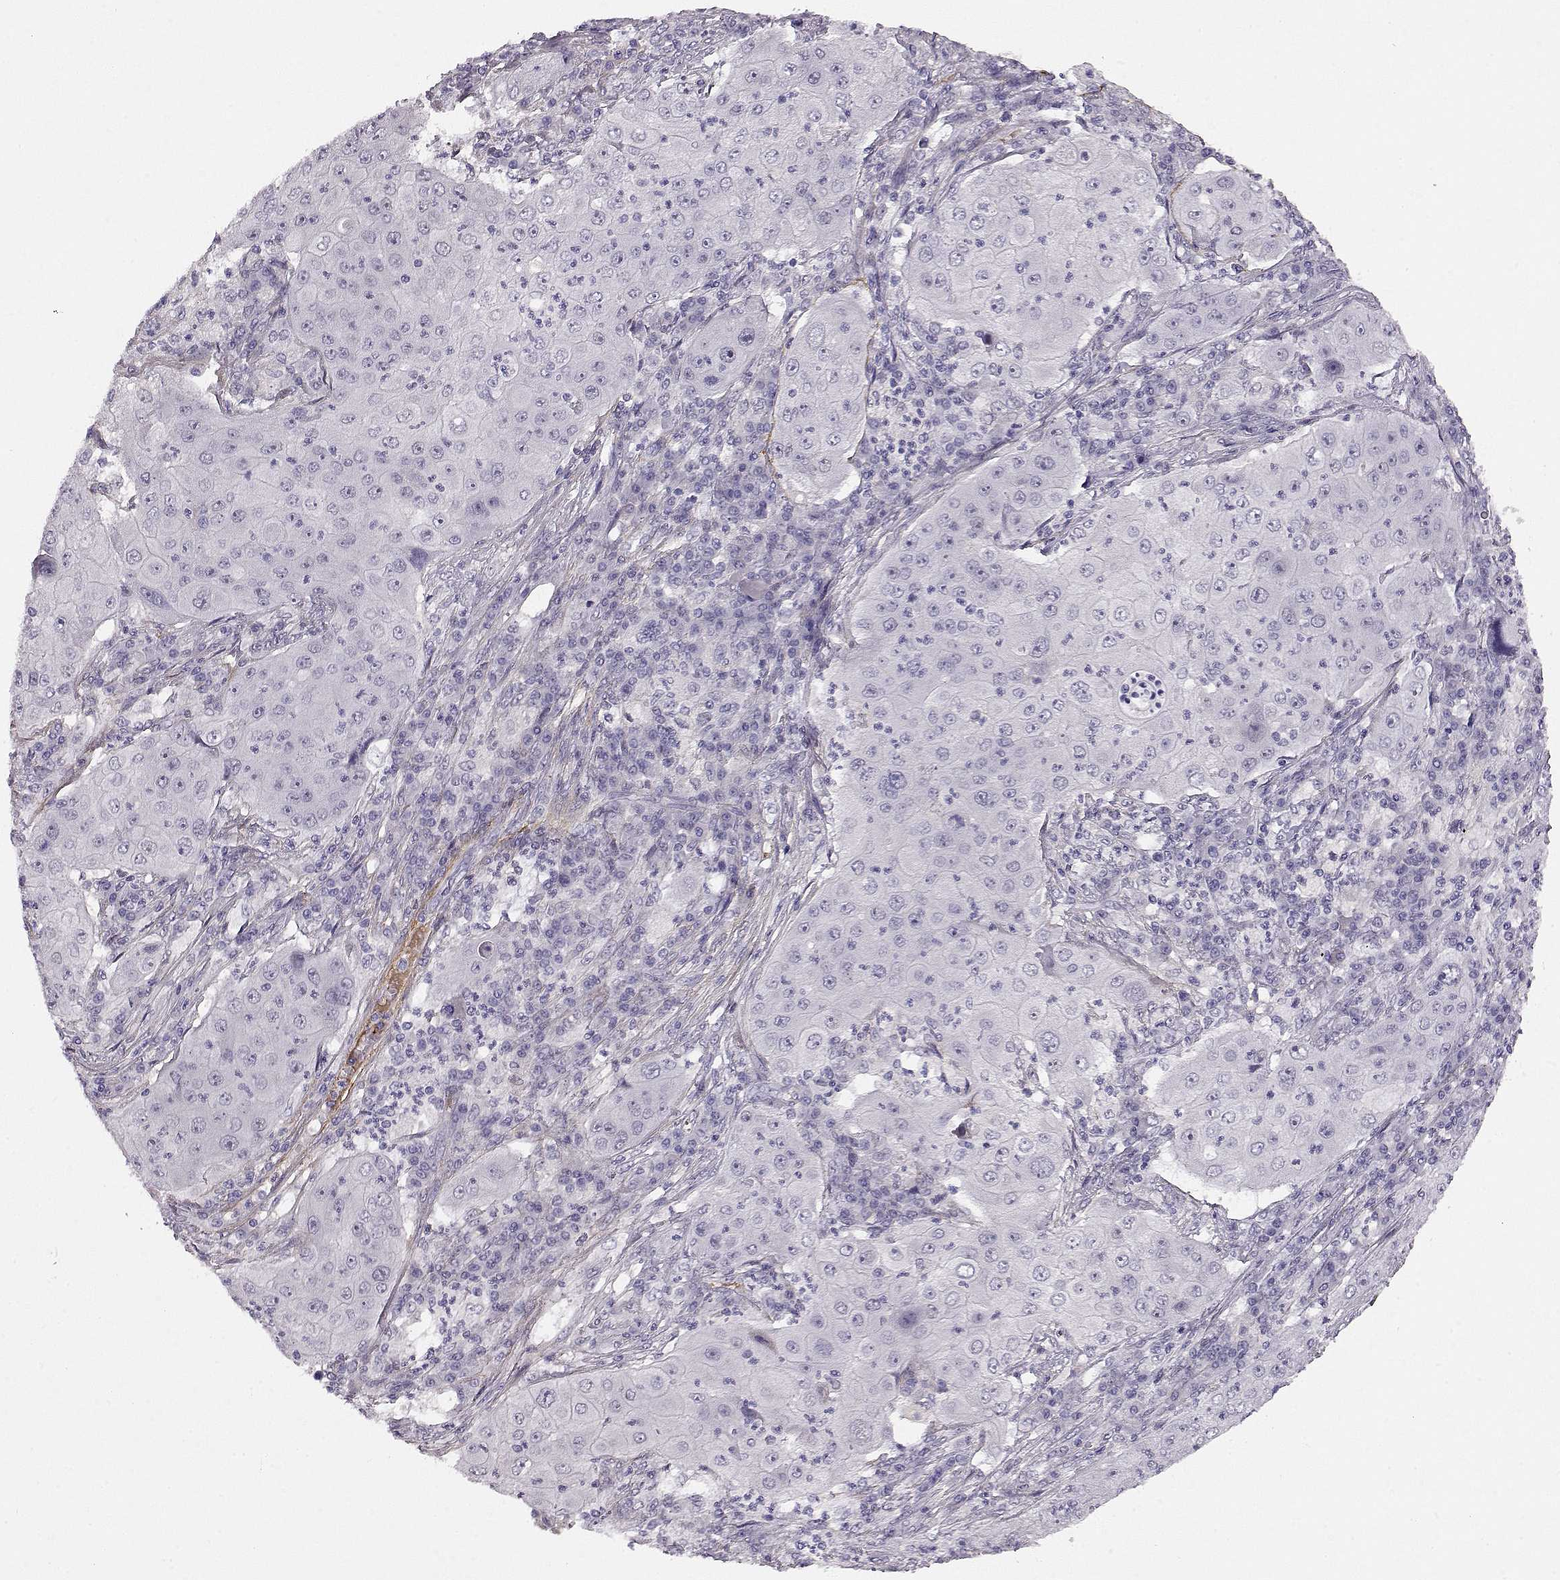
{"staining": {"intensity": "negative", "quantity": "none", "location": "none"}, "tissue": "lung cancer", "cell_type": "Tumor cells", "image_type": "cancer", "snomed": [{"axis": "morphology", "description": "Squamous cell carcinoma, NOS"}, {"axis": "topography", "description": "Lung"}], "caption": "High power microscopy image of an immunohistochemistry (IHC) image of lung squamous cell carcinoma, revealing no significant expression in tumor cells. (Brightfield microscopy of DAB (3,3'-diaminobenzidine) immunohistochemistry (IHC) at high magnification).", "gene": "TRIM69", "patient": {"sex": "female", "age": 59}}